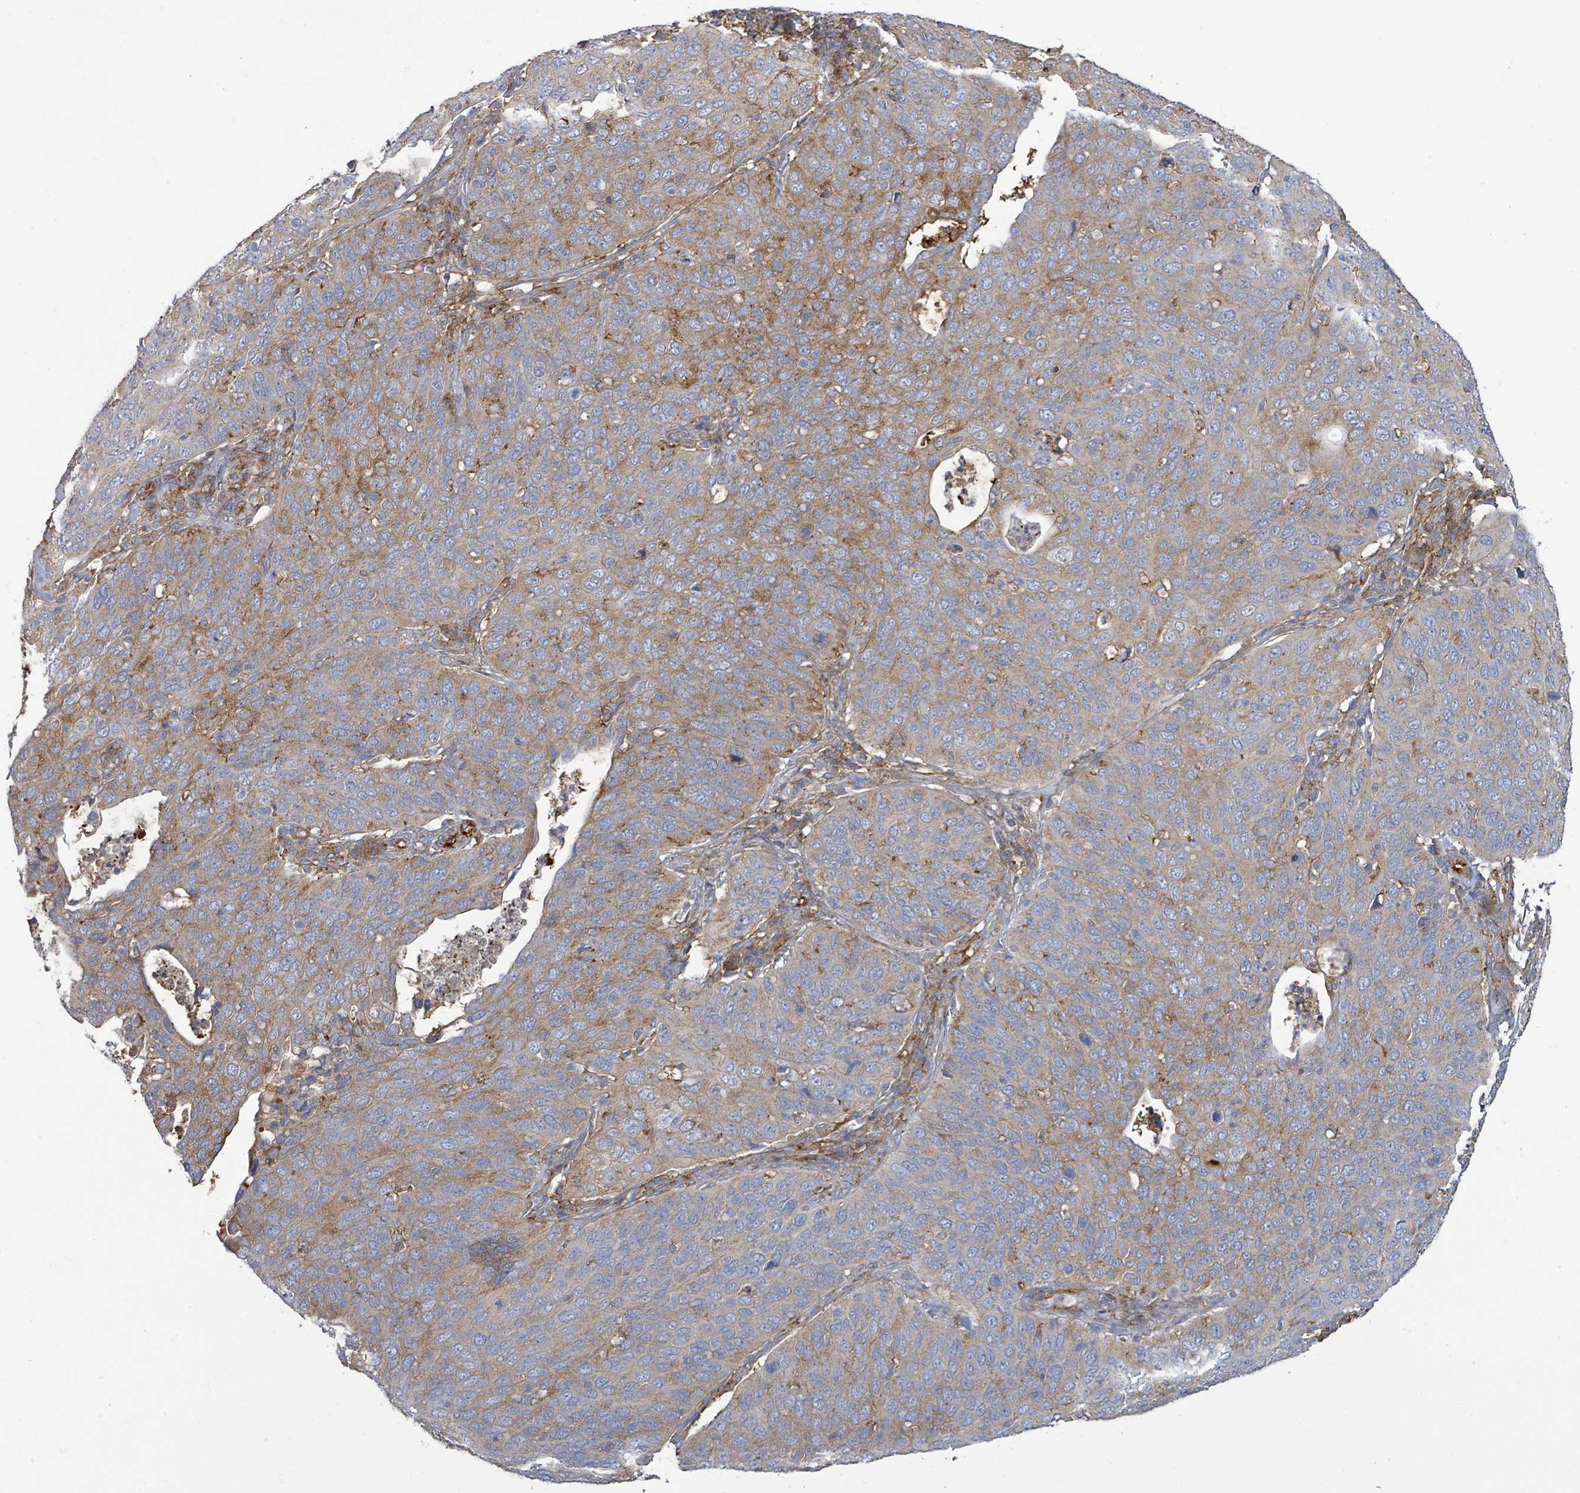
{"staining": {"intensity": "moderate", "quantity": ">75%", "location": "cytoplasmic/membranous"}, "tissue": "cervical cancer", "cell_type": "Tumor cells", "image_type": "cancer", "snomed": [{"axis": "morphology", "description": "Squamous cell carcinoma, NOS"}, {"axis": "topography", "description": "Cervix"}], "caption": "A brown stain shows moderate cytoplasmic/membranous staining of a protein in cervical cancer (squamous cell carcinoma) tumor cells.", "gene": "EGFL7", "patient": {"sex": "female", "age": 36}}